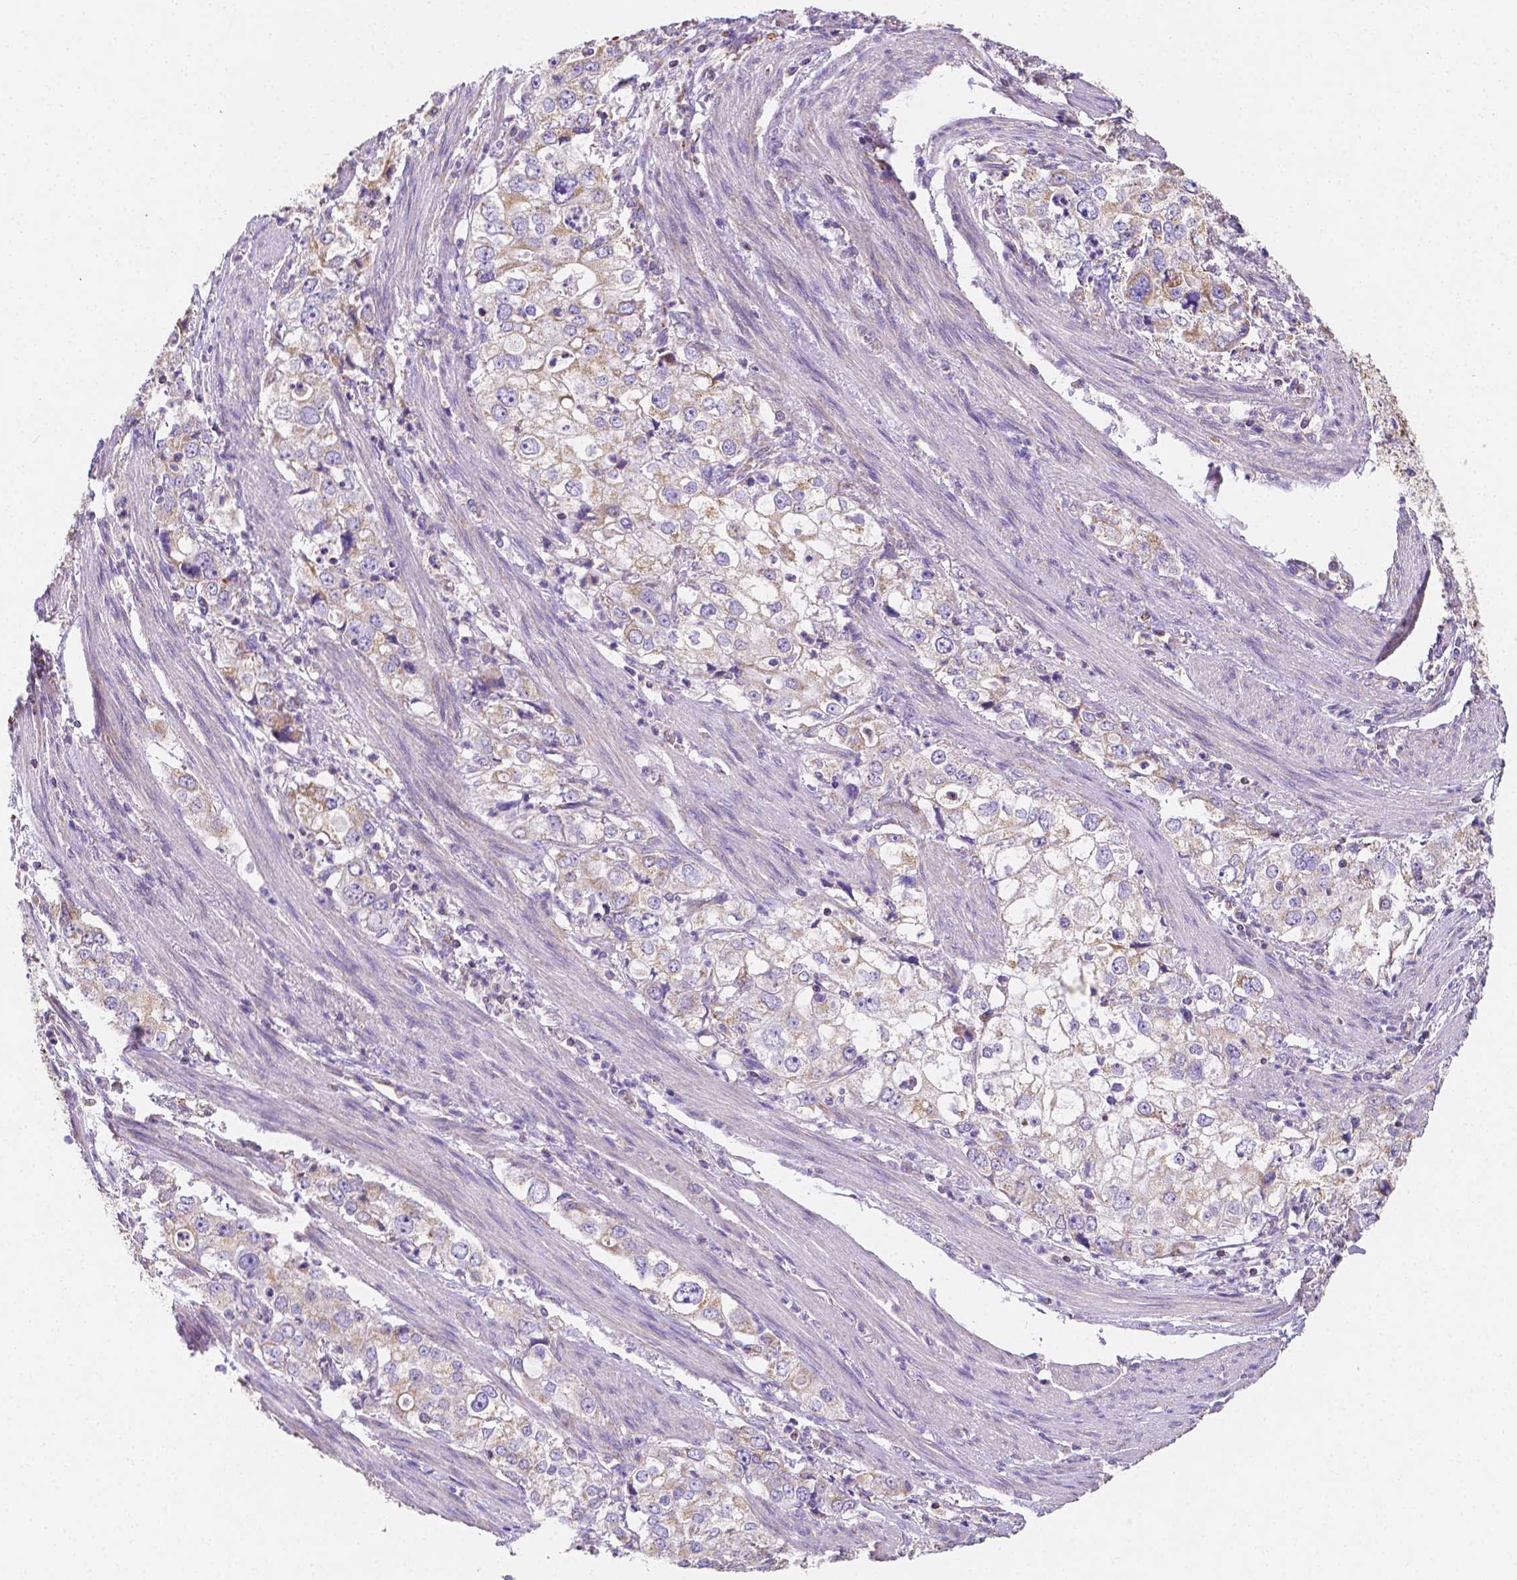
{"staining": {"intensity": "weak", "quantity": "25%-75%", "location": "cytoplasmic/membranous"}, "tissue": "stomach cancer", "cell_type": "Tumor cells", "image_type": "cancer", "snomed": [{"axis": "morphology", "description": "Adenocarcinoma, NOS"}, {"axis": "topography", "description": "Stomach, upper"}], "caption": "Stomach cancer was stained to show a protein in brown. There is low levels of weak cytoplasmic/membranous positivity in approximately 25%-75% of tumor cells.", "gene": "SGTB", "patient": {"sex": "male", "age": 75}}